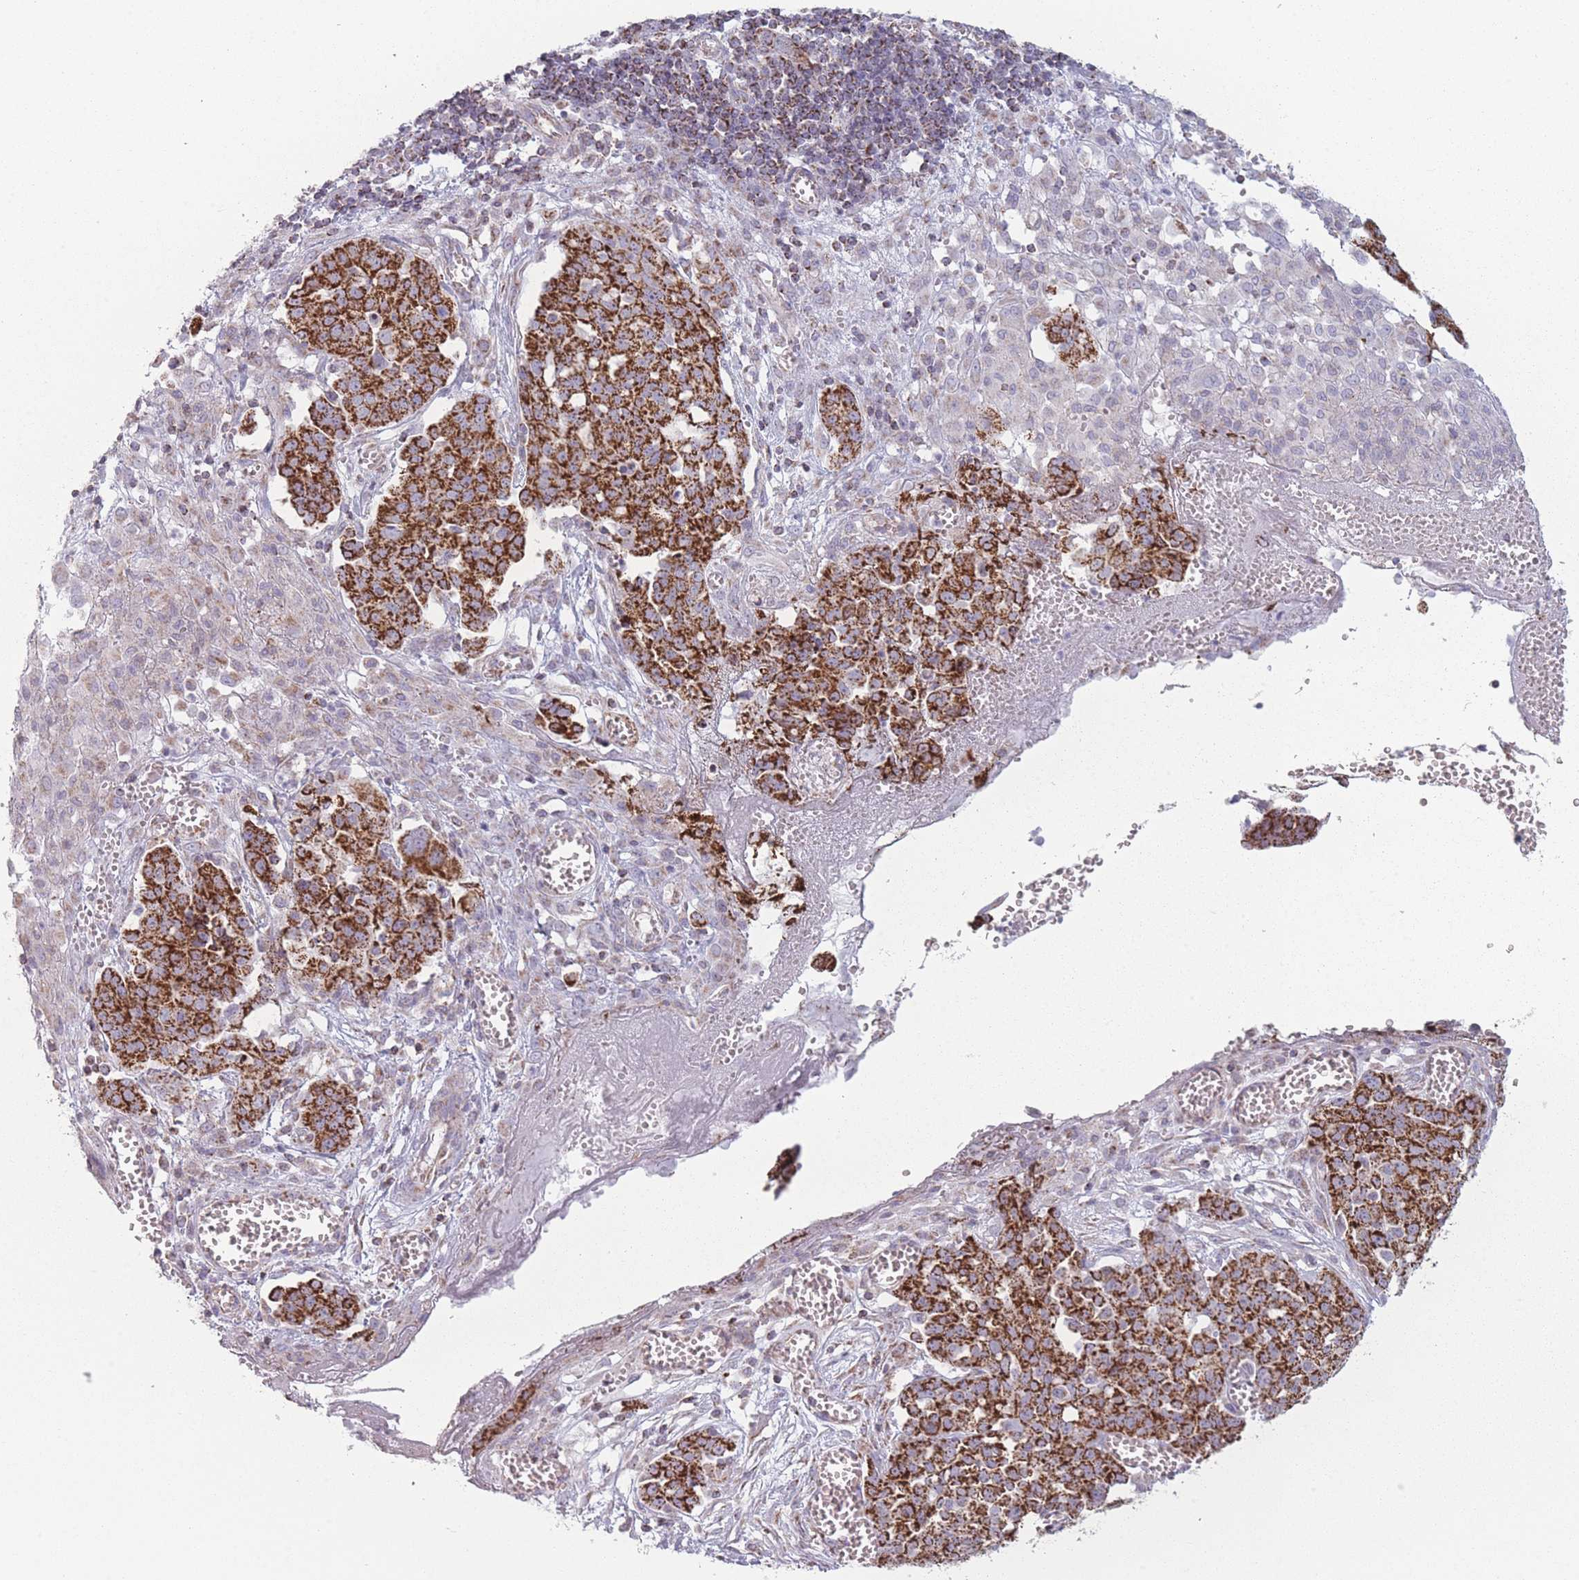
{"staining": {"intensity": "strong", "quantity": ">75%", "location": "cytoplasmic/membranous"}, "tissue": "ovarian cancer", "cell_type": "Tumor cells", "image_type": "cancer", "snomed": [{"axis": "morphology", "description": "Cystadenocarcinoma, serous, NOS"}, {"axis": "topography", "description": "Soft tissue"}, {"axis": "topography", "description": "Ovary"}], "caption": "Immunohistochemical staining of ovarian serous cystadenocarcinoma displays strong cytoplasmic/membranous protein expression in about >75% of tumor cells.", "gene": "DCHS1", "patient": {"sex": "female", "age": 57}}